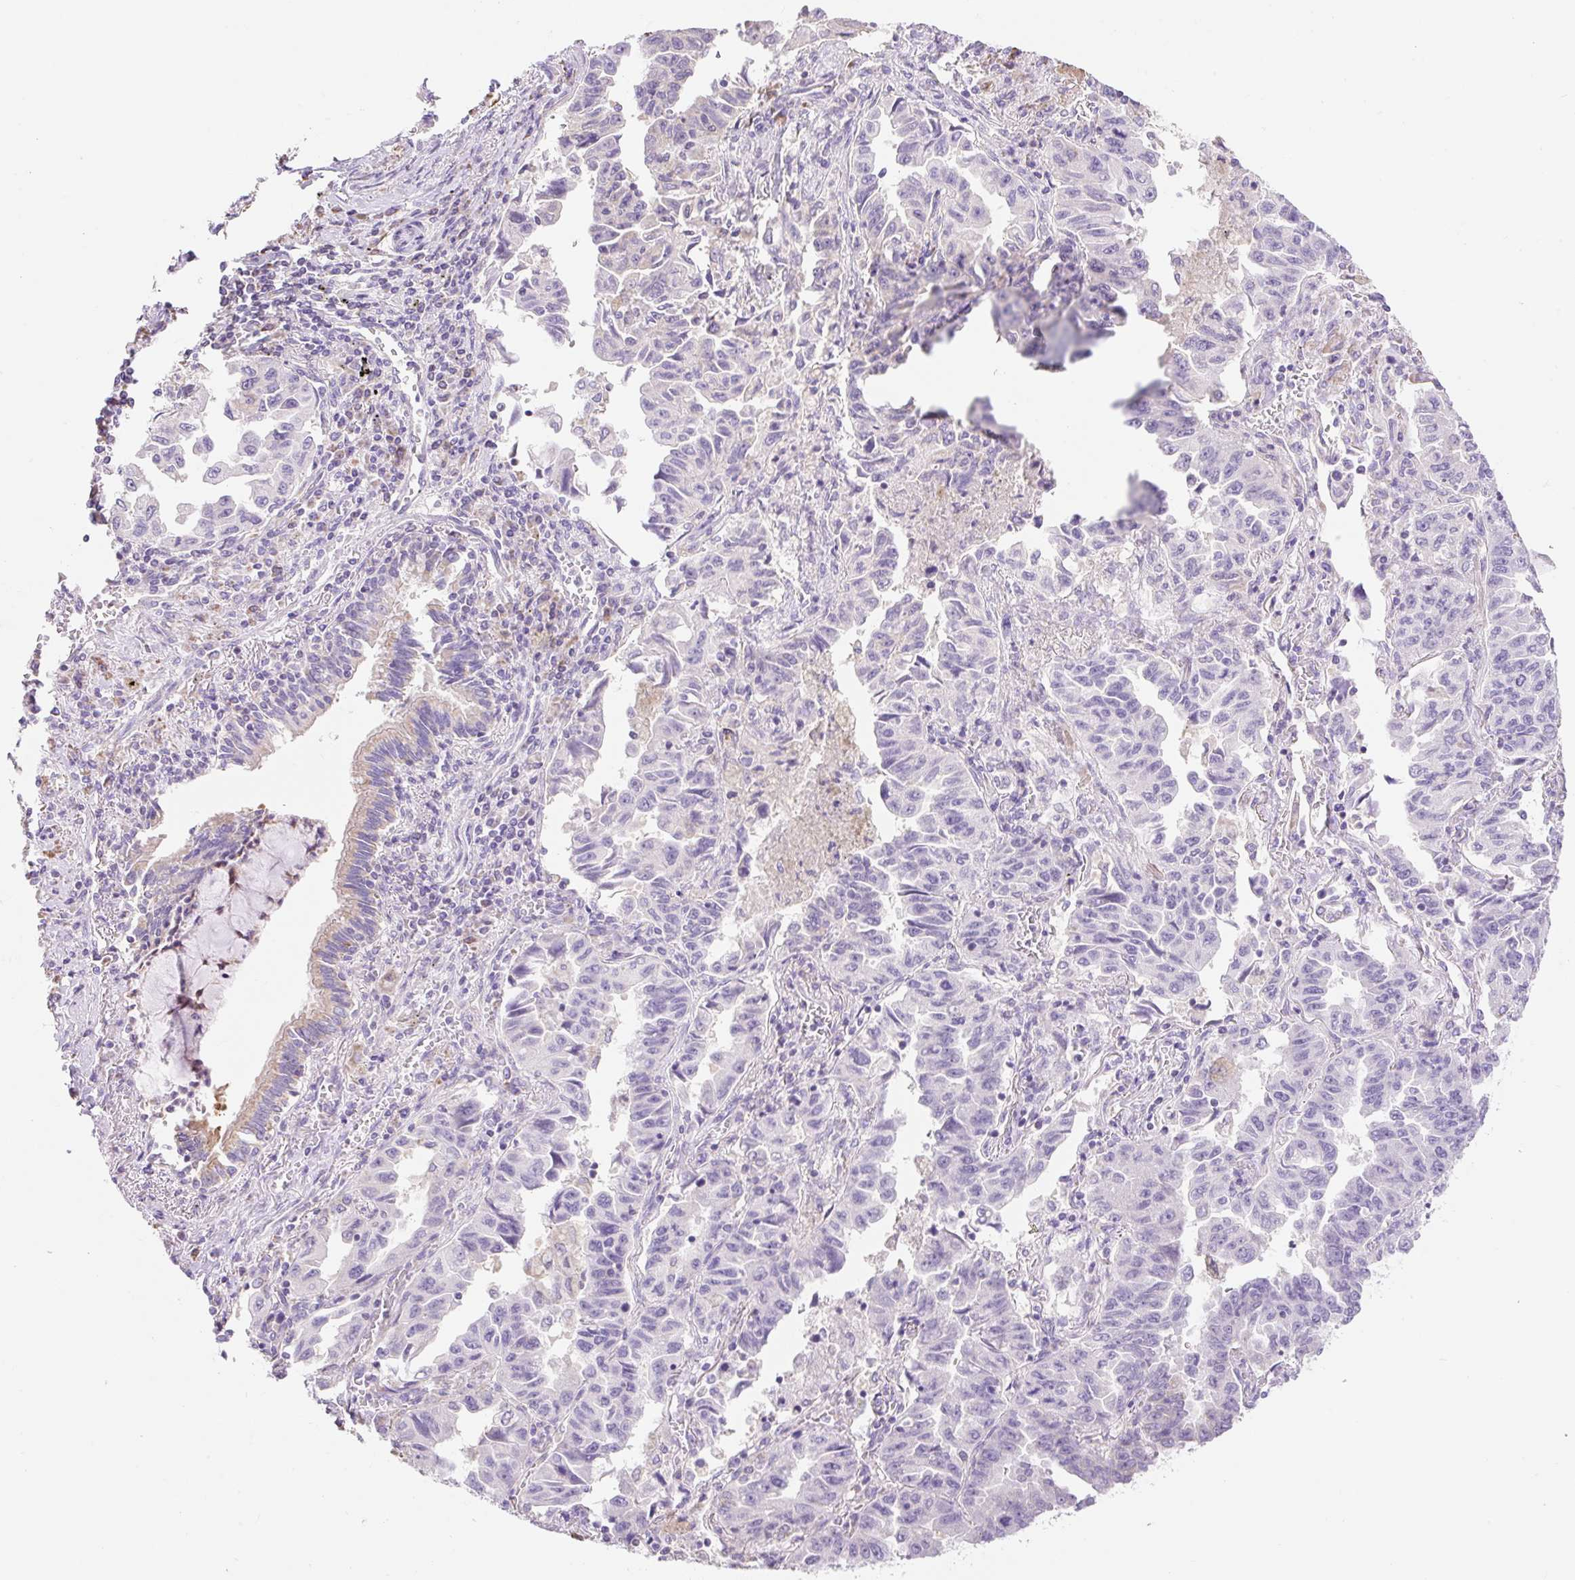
{"staining": {"intensity": "negative", "quantity": "none", "location": "none"}, "tissue": "lung cancer", "cell_type": "Tumor cells", "image_type": "cancer", "snomed": [{"axis": "morphology", "description": "Adenocarcinoma, NOS"}, {"axis": "topography", "description": "Lung"}], "caption": "Adenocarcinoma (lung) was stained to show a protein in brown. There is no significant expression in tumor cells. (DAB (3,3'-diaminobenzidine) immunohistochemistry (IHC) with hematoxylin counter stain).", "gene": "DHX35", "patient": {"sex": "female", "age": 51}}